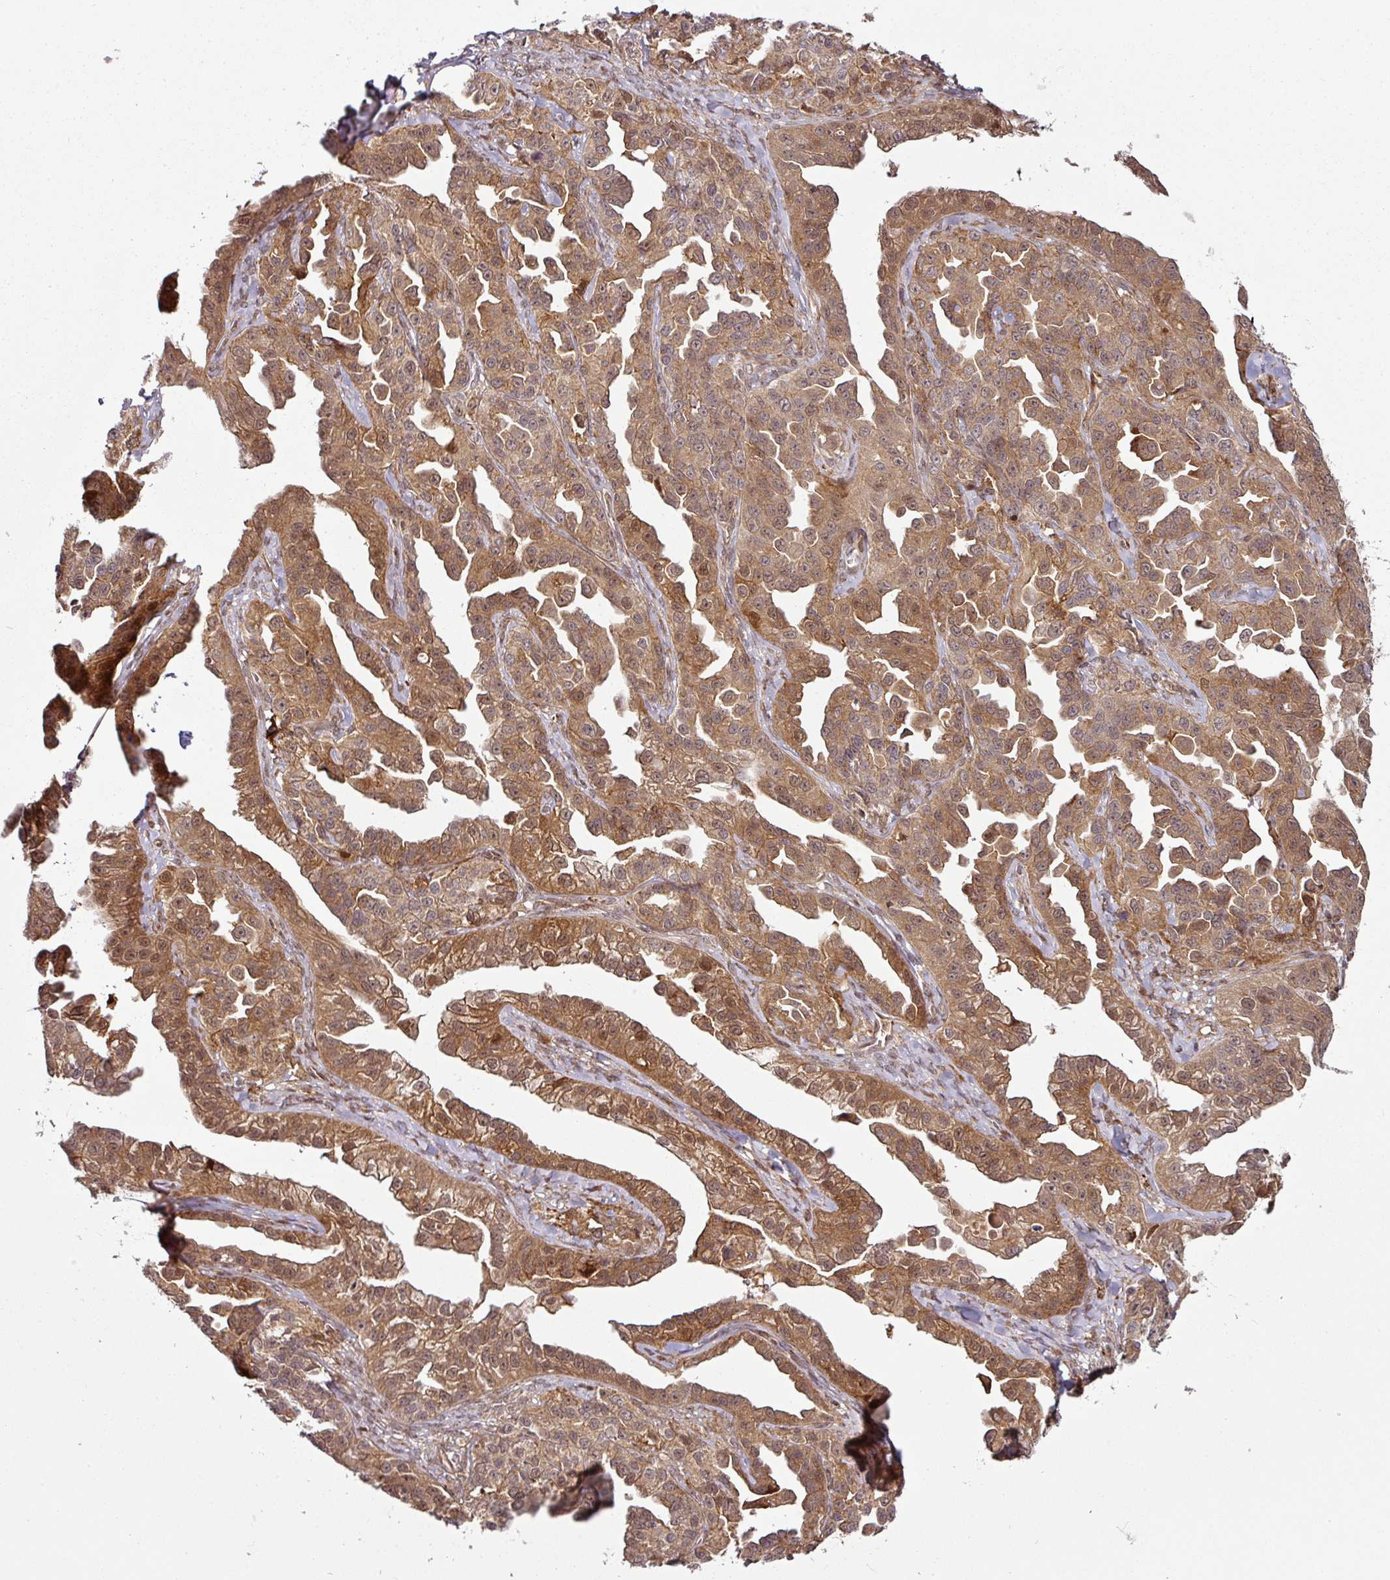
{"staining": {"intensity": "moderate", "quantity": ">75%", "location": "cytoplasmic/membranous,nuclear"}, "tissue": "ovarian cancer", "cell_type": "Tumor cells", "image_type": "cancer", "snomed": [{"axis": "morphology", "description": "Cystadenocarcinoma, serous, NOS"}, {"axis": "topography", "description": "Ovary"}], "caption": "Immunohistochemistry histopathology image of neoplastic tissue: ovarian serous cystadenocarcinoma stained using immunohistochemistry (IHC) shows medium levels of moderate protein expression localized specifically in the cytoplasmic/membranous and nuclear of tumor cells, appearing as a cytoplasmic/membranous and nuclear brown color.", "gene": "ATAT1", "patient": {"sex": "female", "age": 75}}